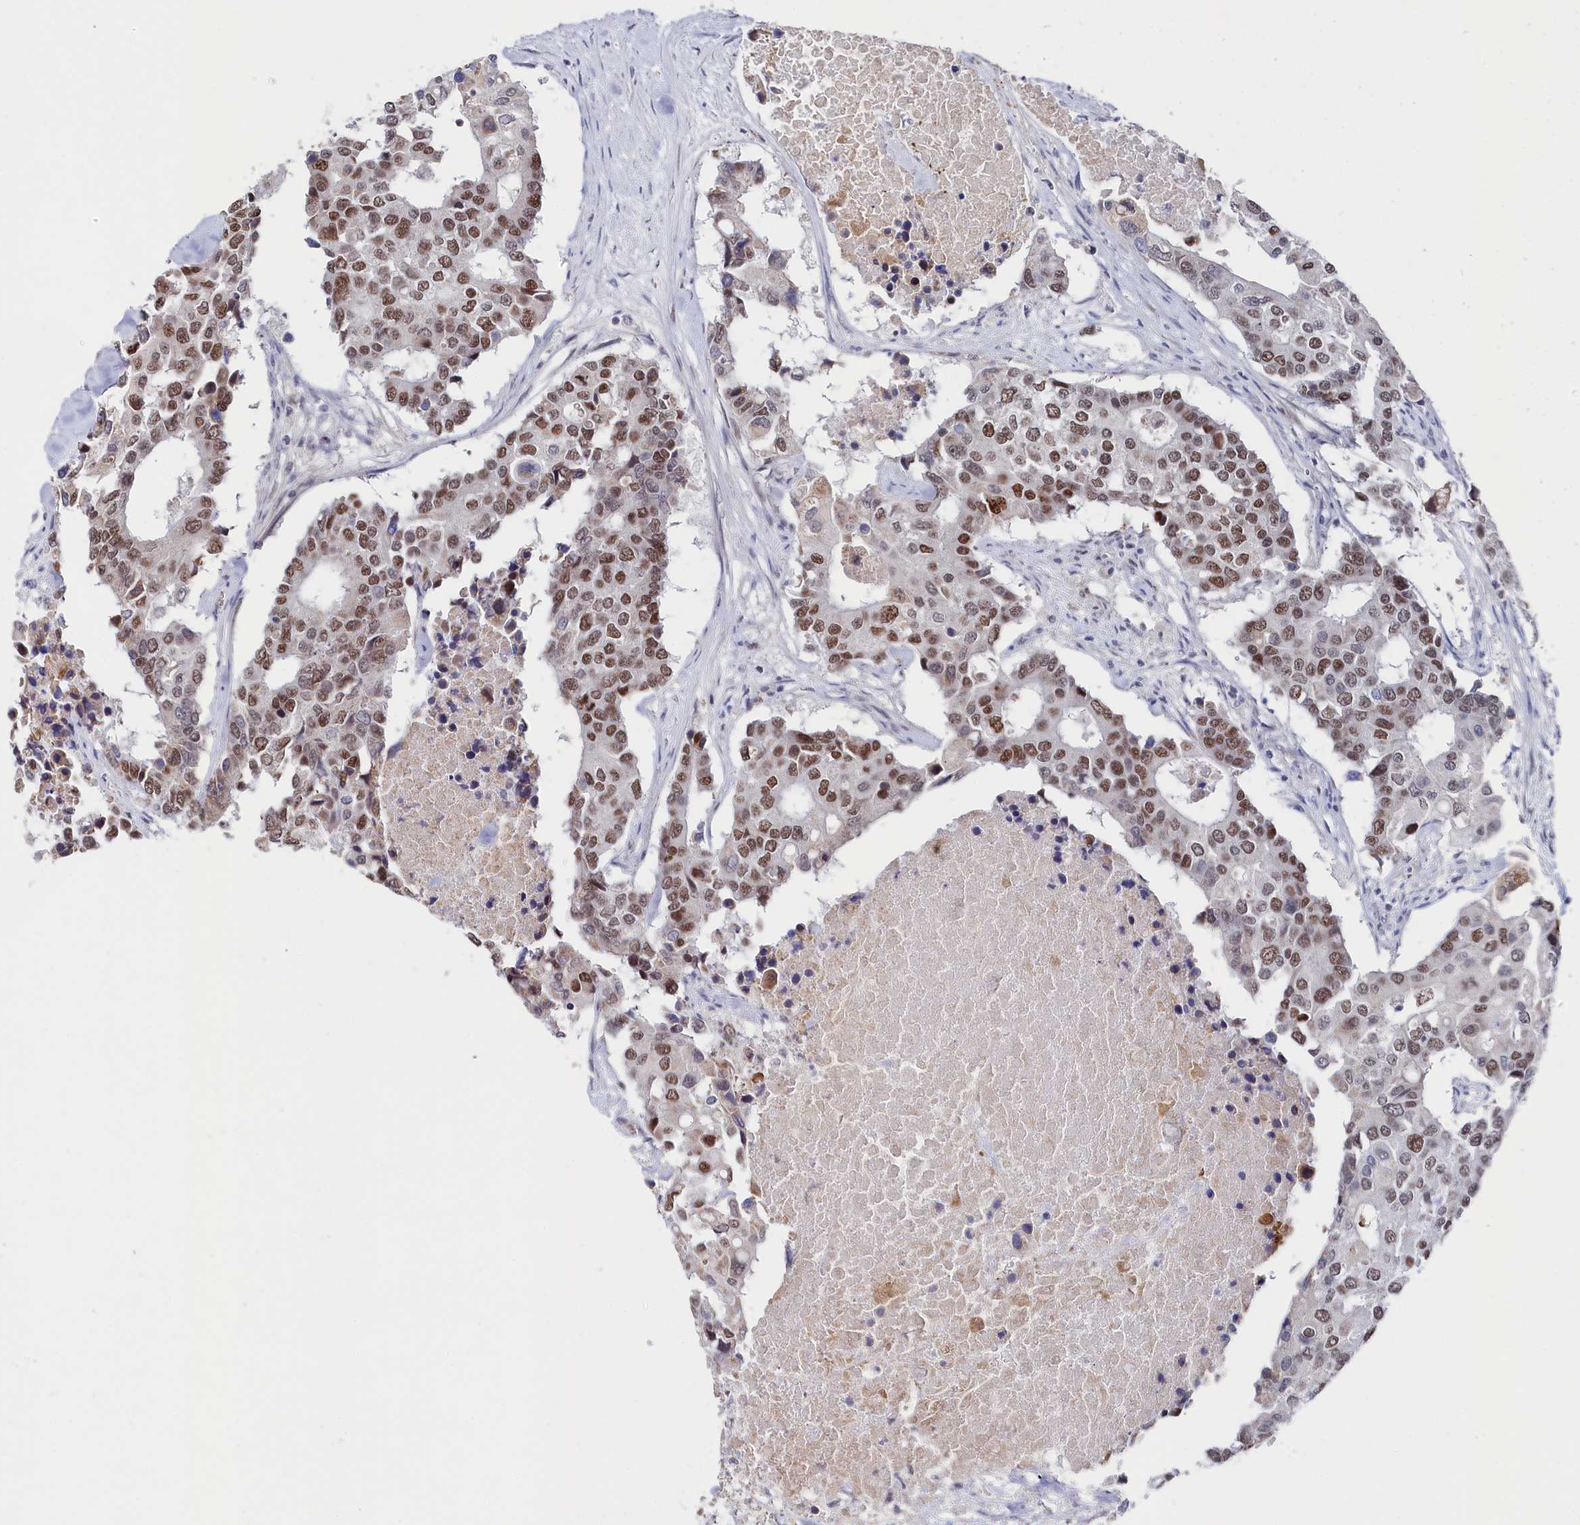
{"staining": {"intensity": "moderate", "quantity": ">75%", "location": "nuclear"}, "tissue": "colorectal cancer", "cell_type": "Tumor cells", "image_type": "cancer", "snomed": [{"axis": "morphology", "description": "Adenocarcinoma, NOS"}, {"axis": "topography", "description": "Colon"}], "caption": "A brown stain shows moderate nuclear positivity of a protein in human adenocarcinoma (colorectal) tumor cells.", "gene": "TIGD4", "patient": {"sex": "male", "age": 77}}